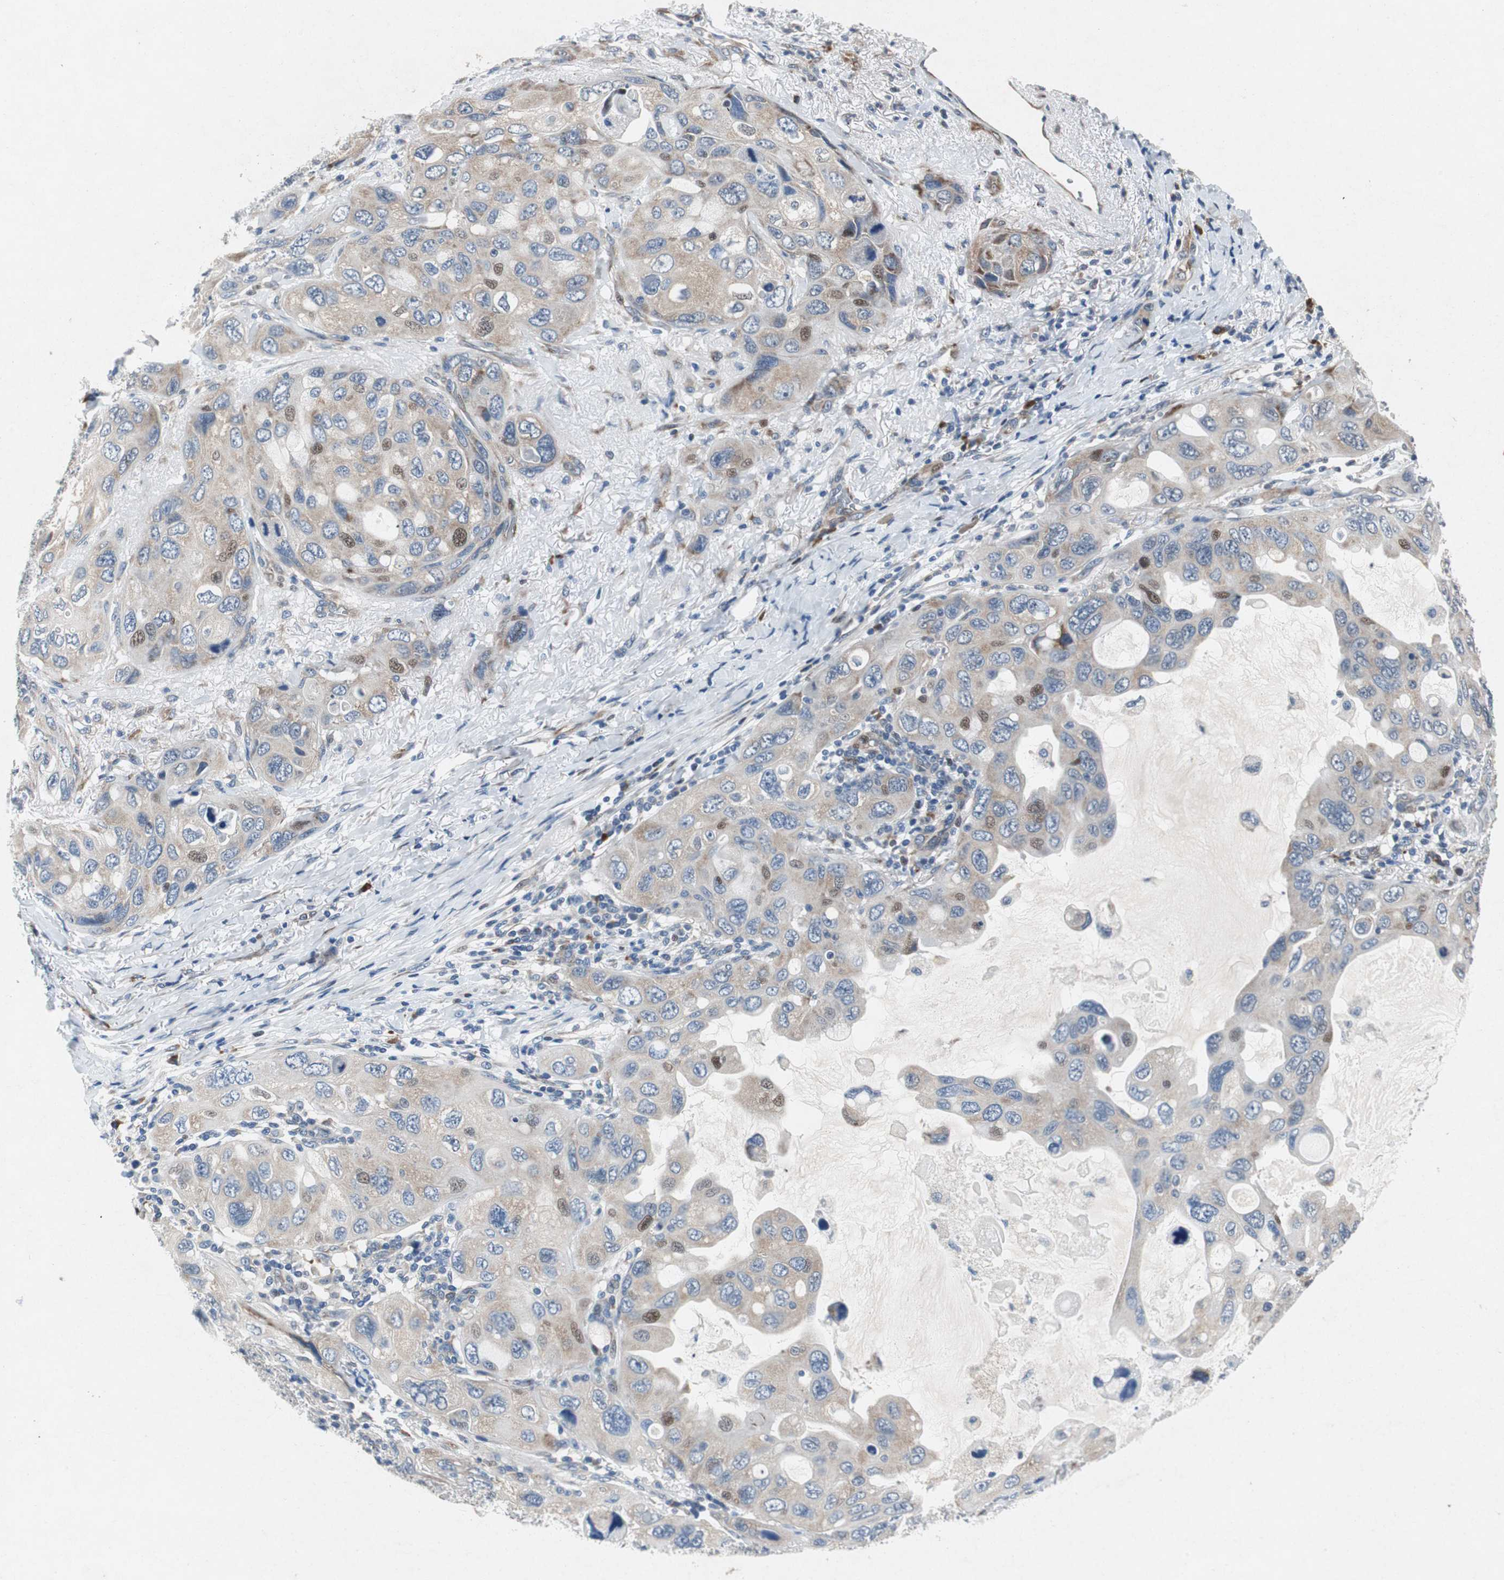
{"staining": {"intensity": "moderate", "quantity": ">75%", "location": "cytoplasmic/membranous,nuclear"}, "tissue": "lung cancer", "cell_type": "Tumor cells", "image_type": "cancer", "snomed": [{"axis": "morphology", "description": "Squamous cell carcinoma, NOS"}, {"axis": "topography", "description": "Lung"}], "caption": "This photomicrograph reveals immunohistochemistry (IHC) staining of human lung squamous cell carcinoma, with medium moderate cytoplasmic/membranous and nuclear staining in approximately >75% of tumor cells.", "gene": "RPL35", "patient": {"sex": "female", "age": 73}}